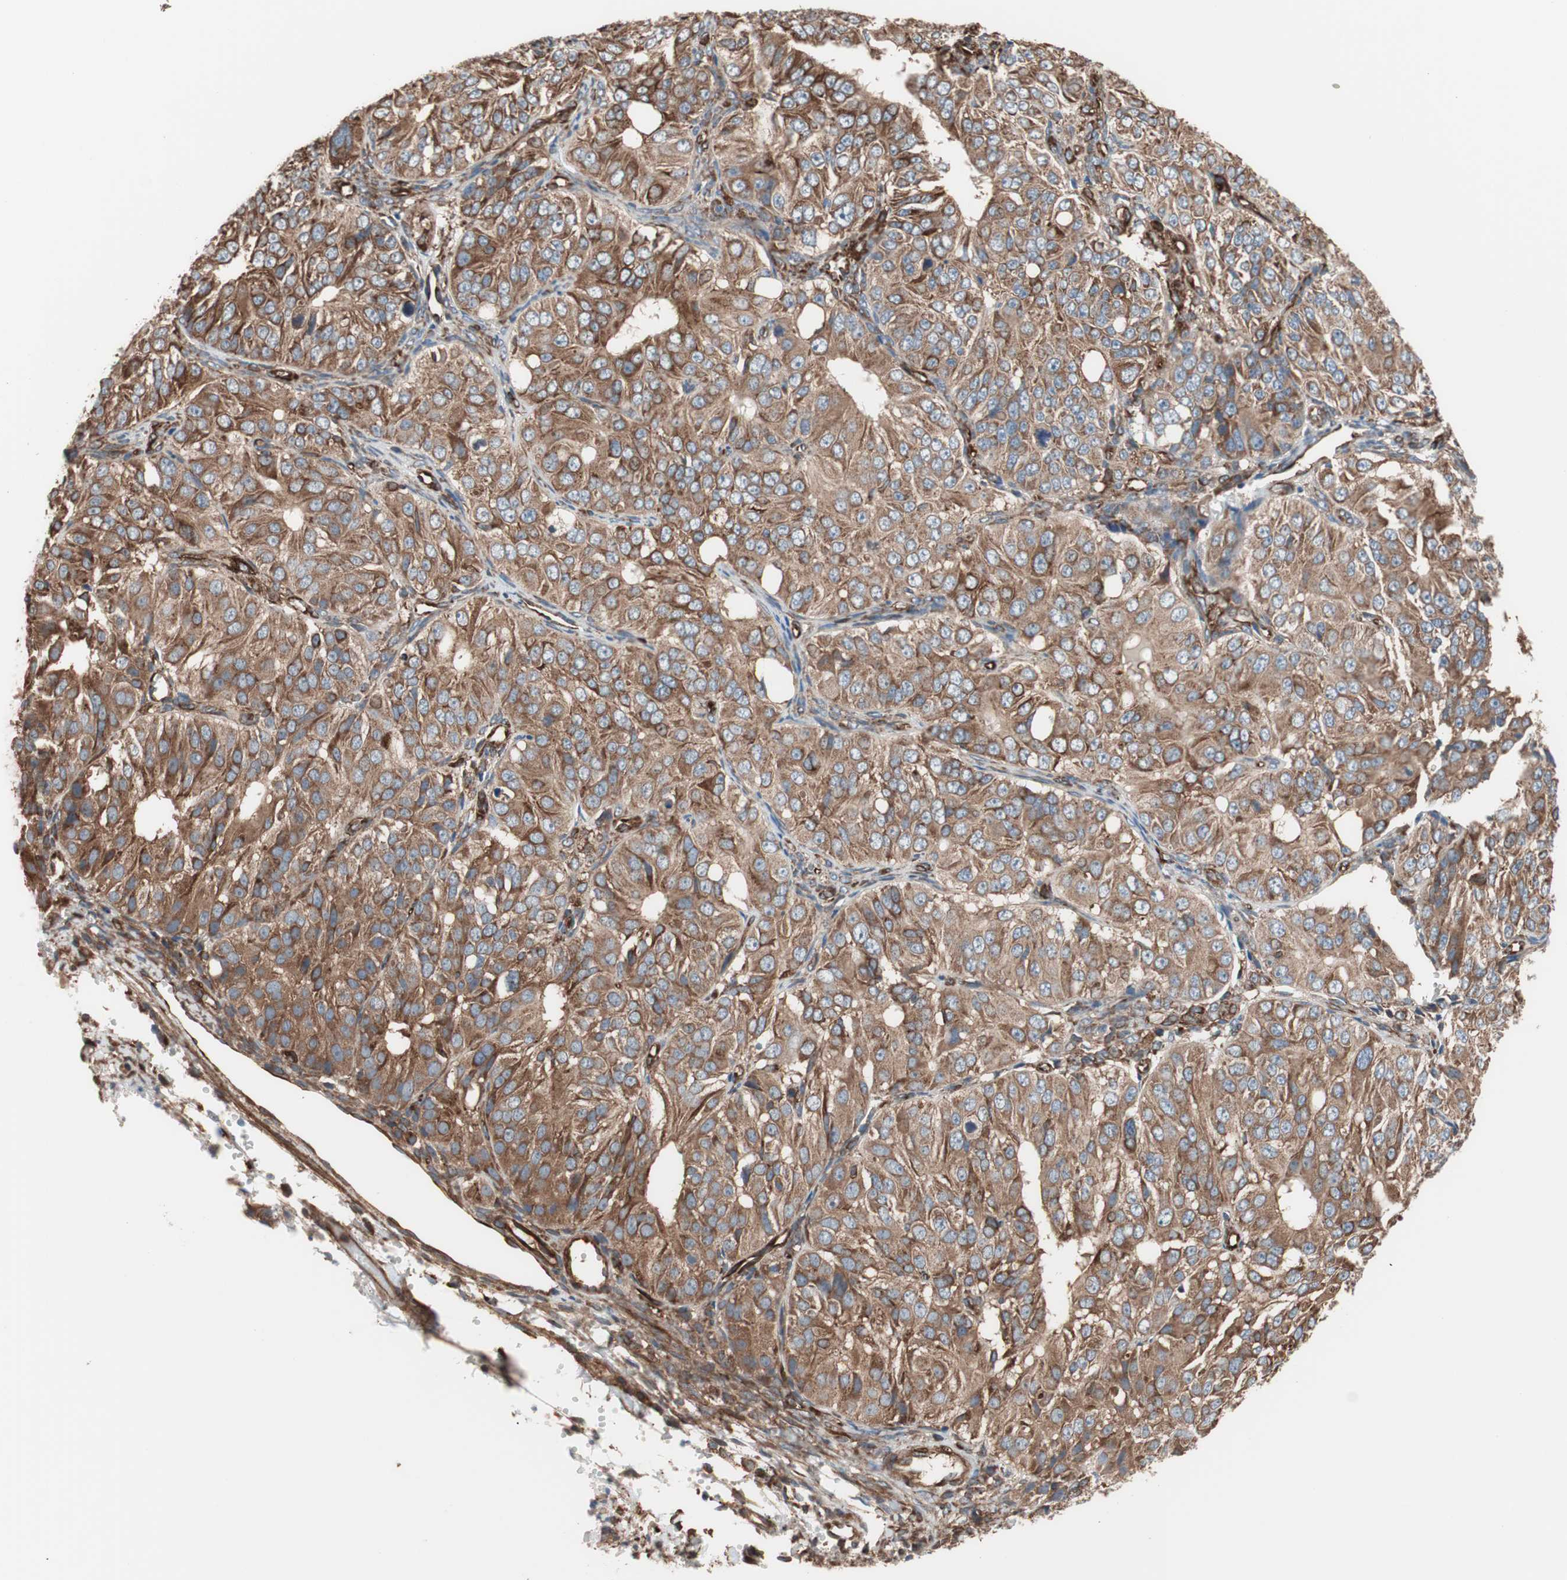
{"staining": {"intensity": "moderate", "quantity": ">75%", "location": "cytoplasmic/membranous"}, "tissue": "ovarian cancer", "cell_type": "Tumor cells", "image_type": "cancer", "snomed": [{"axis": "morphology", "description": "Carcinoma, endometroid"}, {"axis": "topography", "description": "Ovary"}], "caption": "Moderate cytoplasmic/membranous expression for a protein is seen in approximately >75% of tumor cells of endometroid carcinoma (ovarian) using immunohistochemistry (IHC).", "gene": "GPSM2", "patient": {"sex": "female", "age": 51}}